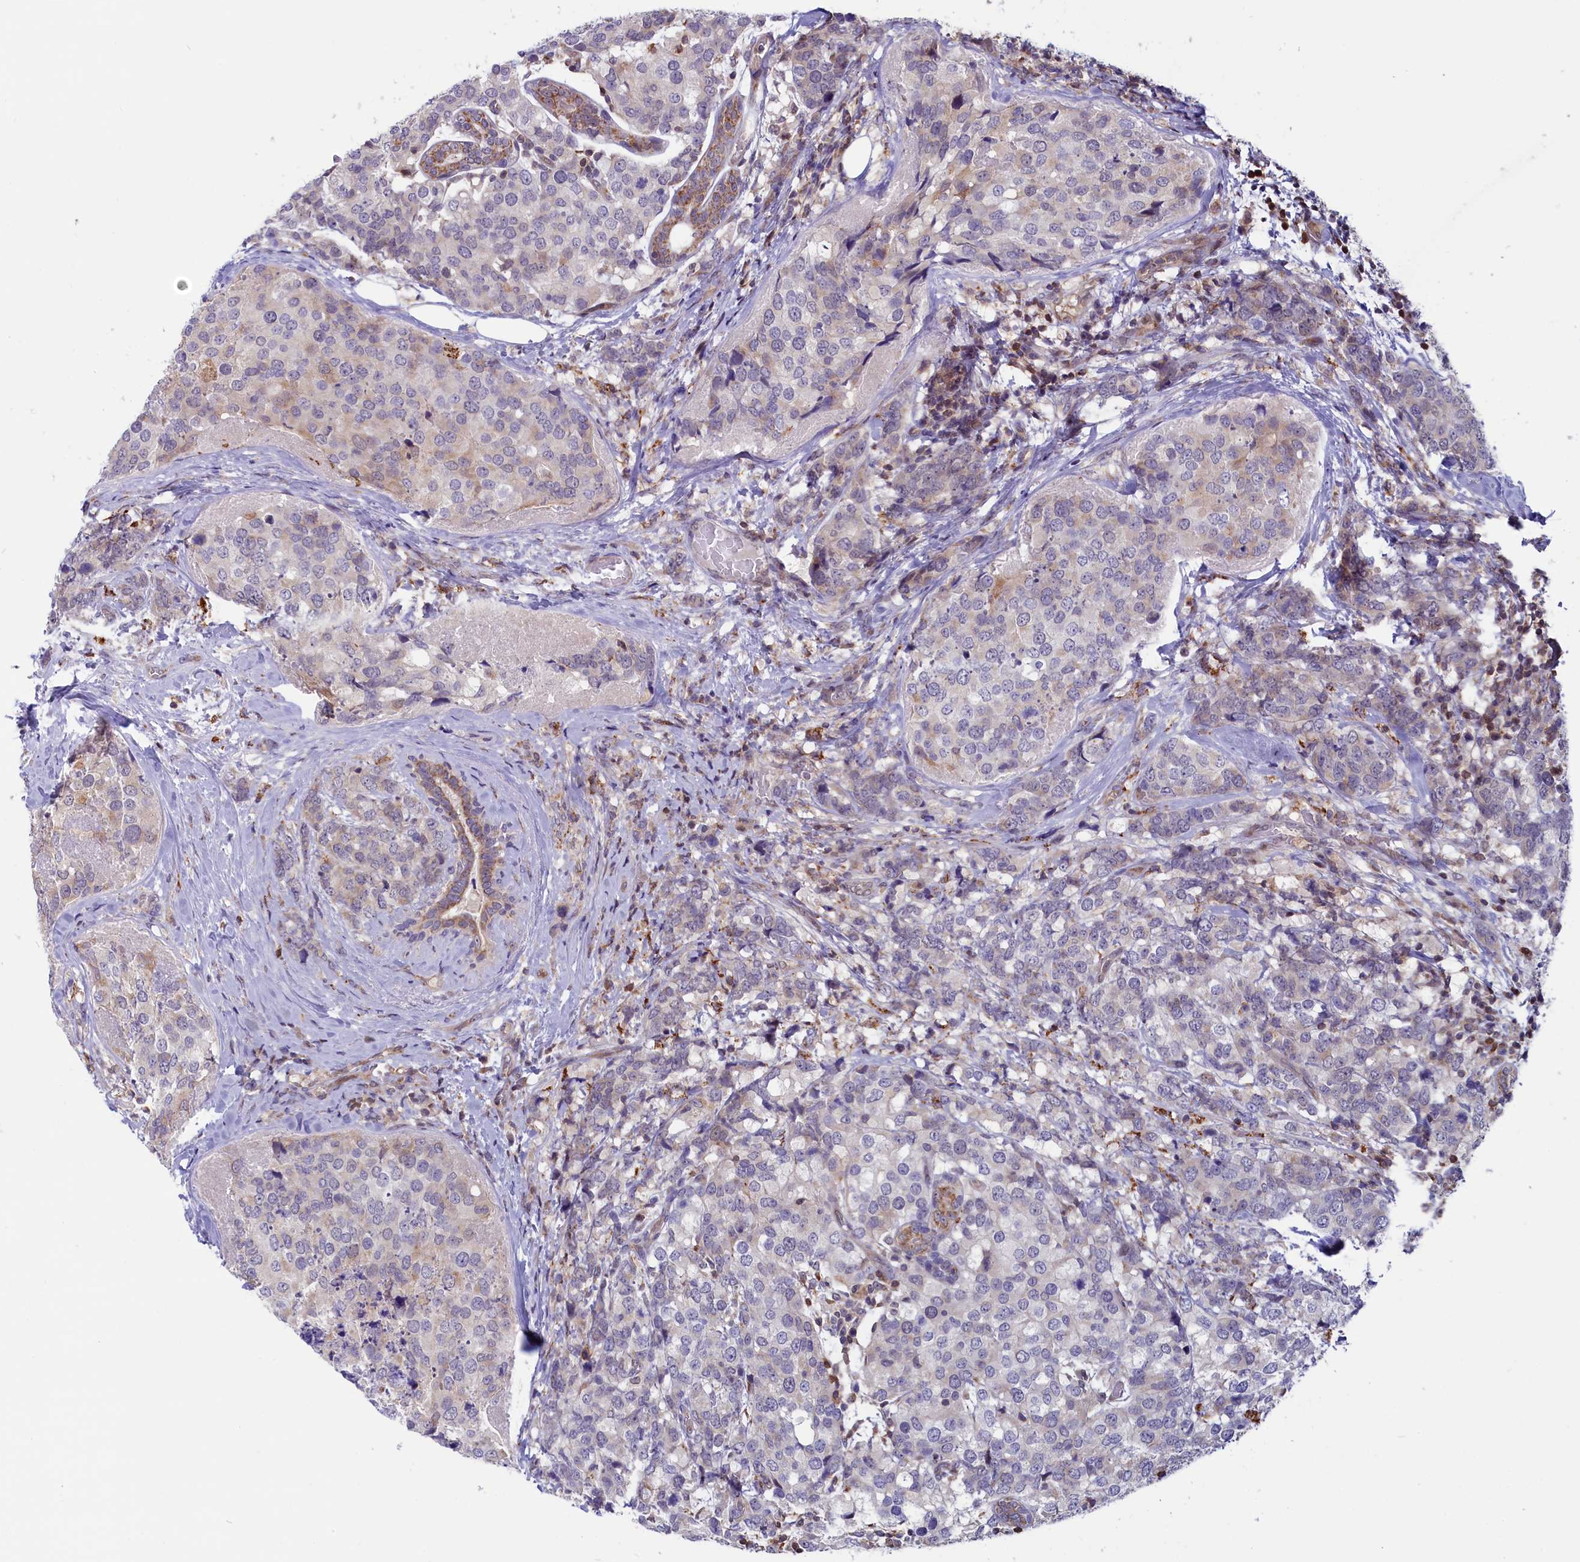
{"staining": {"intensity": "weak", "quantity": "<25%", "location": "cytoplasmic/membranous"}, "tissue": "breast cancer", "cell_type": "Tumor cells", "image_type": "cancer", "snomed": [{"axis": "morphology", "description": "Lobular carcinoma"}, {"axis": "topography", "description": "Breast"}], "caption": "The histopathology image demonstrates no staining of tumor cells in breast lobular carcinoma.", "gene": "CIAPIN1", "patient": {"sex": "female", "age": 59}}